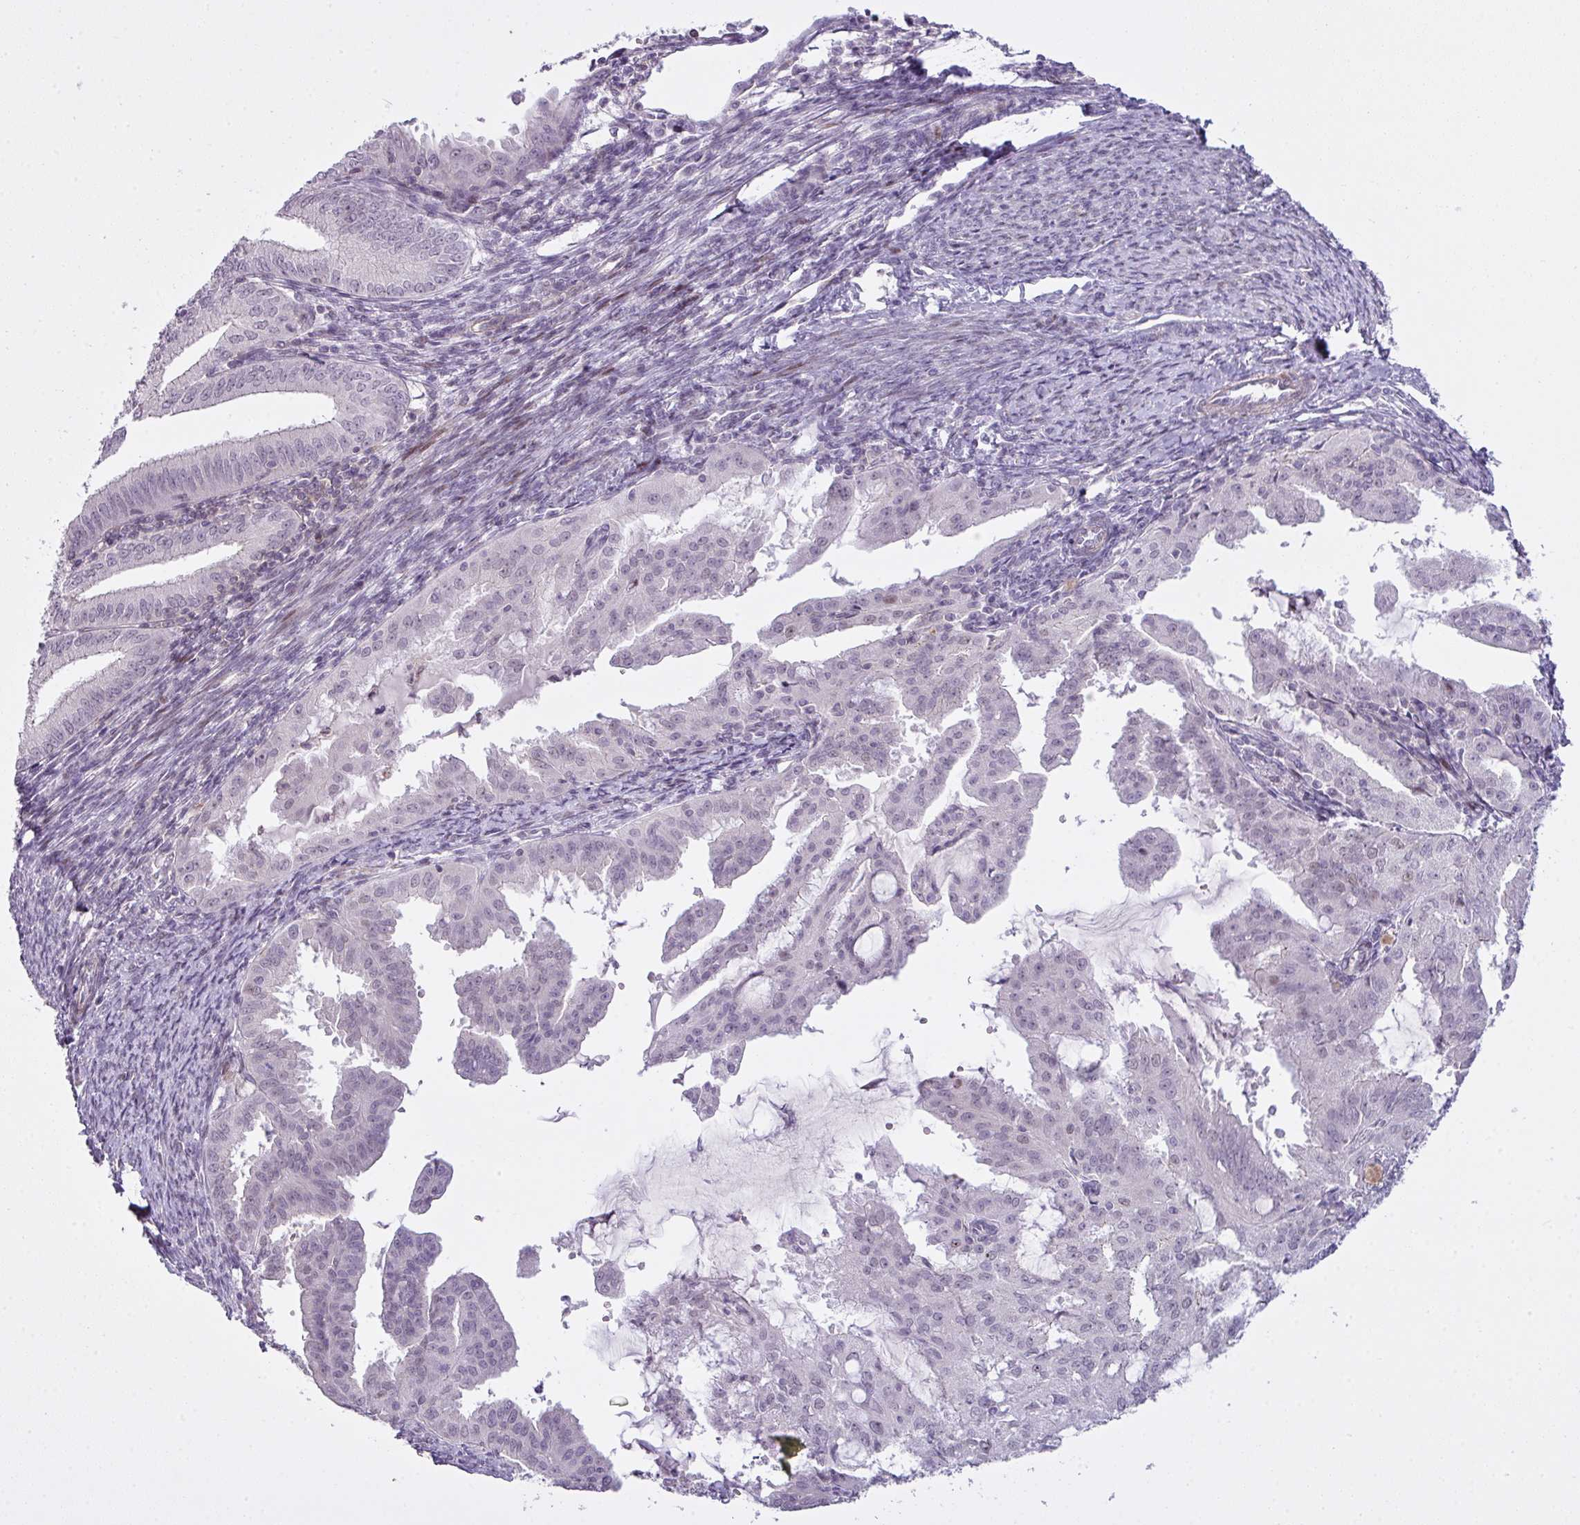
{"staining": {"intensity": "negative", "quantity": "none", "location": "none"}, "tissue": "endometrial cancer", "cell_type": "Tumor cells", "image_type": "cancer", "snomed": [{"axis": "morphology", "description": "Adenocarcinoma, NOS"}, {"axis": "topography", "description": "Endometrium"}], "caption": "A histopathology image of endometrial cancer (adenocarcinoma) stained for a protein demonstrates no brown staining in tumor cells.", "gene": "ZNF688", "patient": {"sex": "female", "age": 70}}